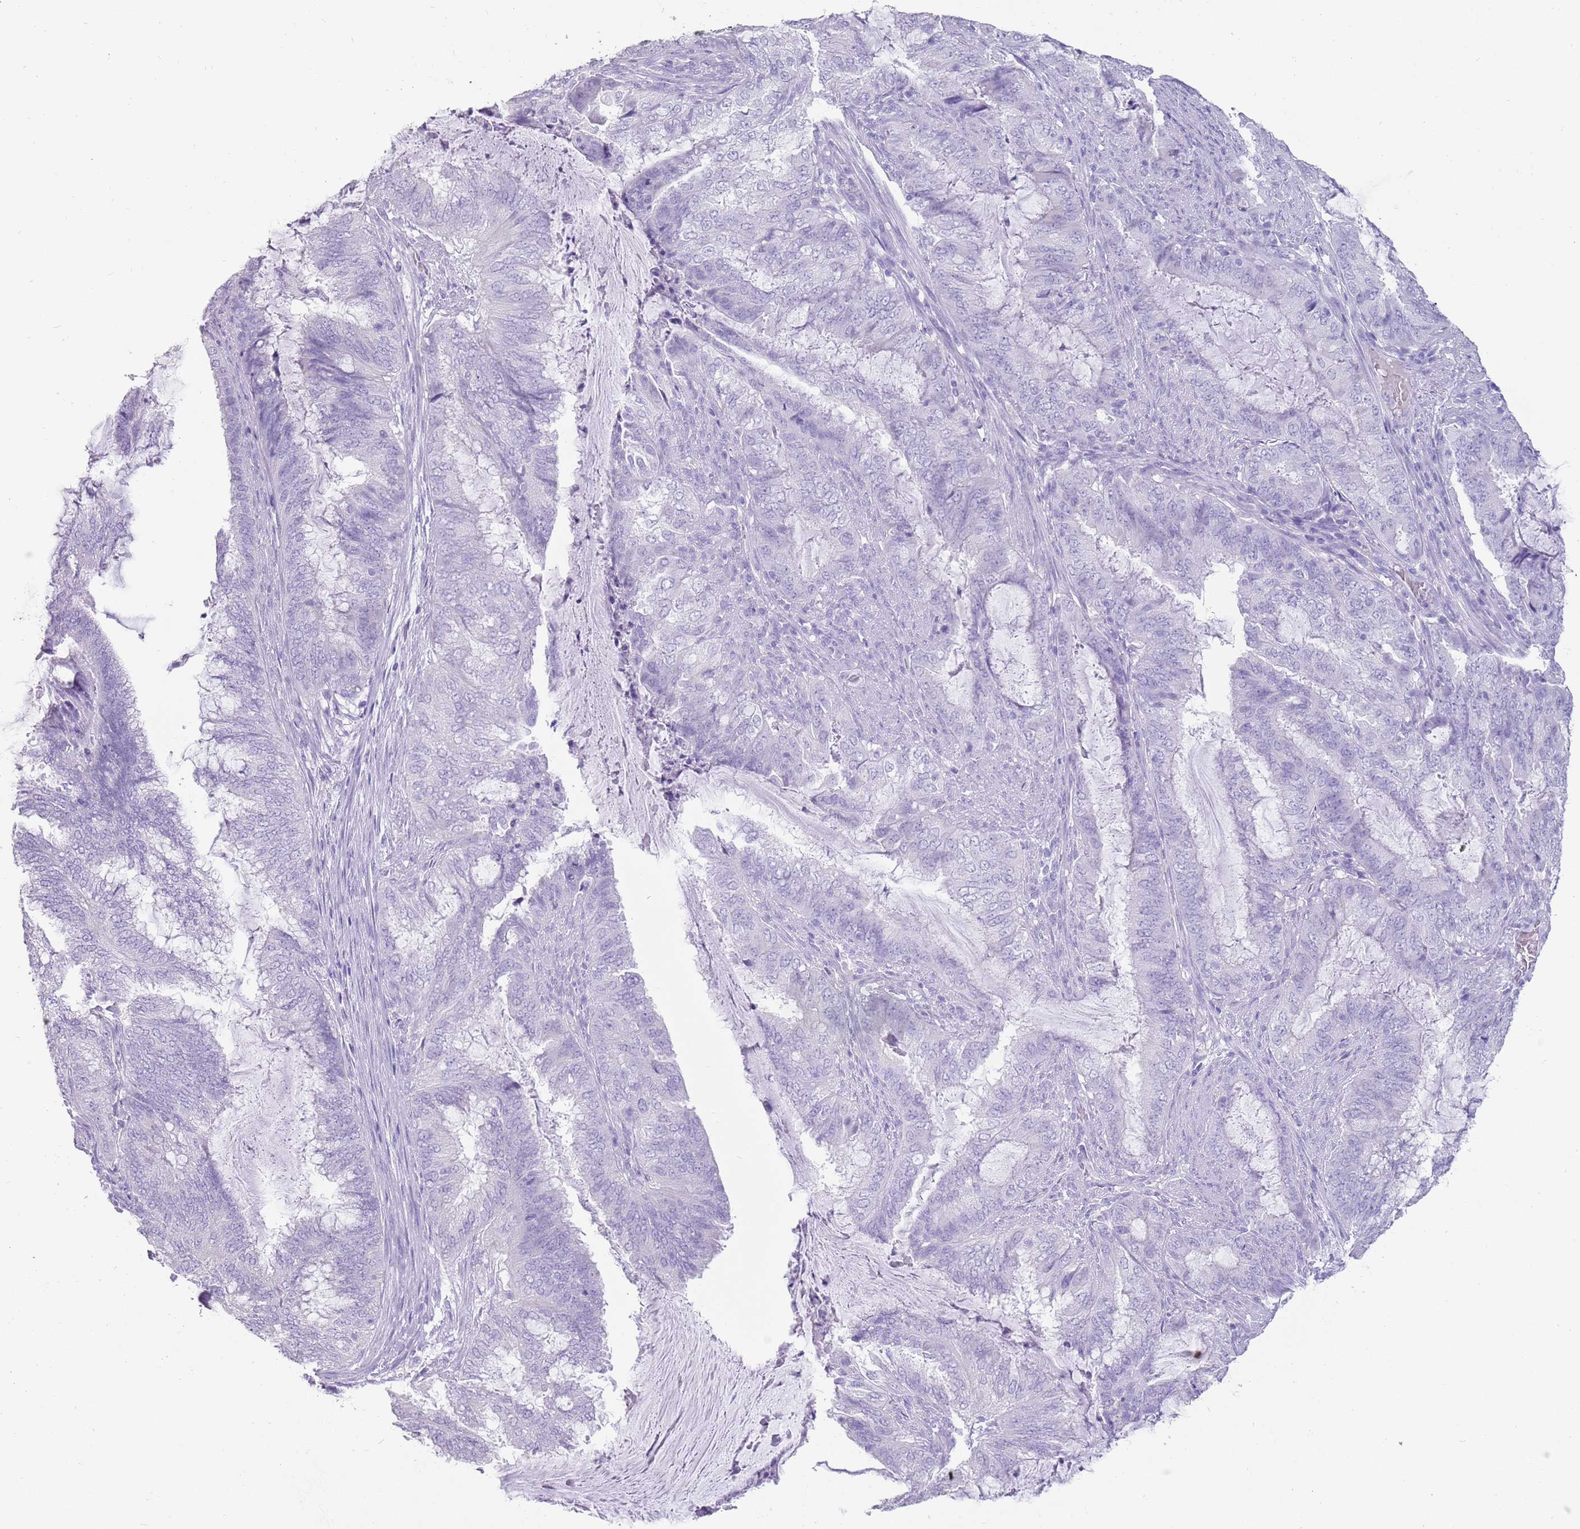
{"staining": {"intensity": "negative", "quantity": "none", "location": "none"}, "tissue": "endometrial cancer", "cell_type": "Tumor cells", "image_type": "cancer", "snomed": [{"axis": "morphology", "description": "Adenocarcinoma, NOS"}, {"axis": "topography", "description": "Endometrium"}], "caption": "This is an immunohistochemistry (IHC) micrograph of endometrial cancer (adenocarcinoma). There is no expression in tumor cells.", "gene": "NBPF3", "patient": {"sex": "female", "age": 51}}